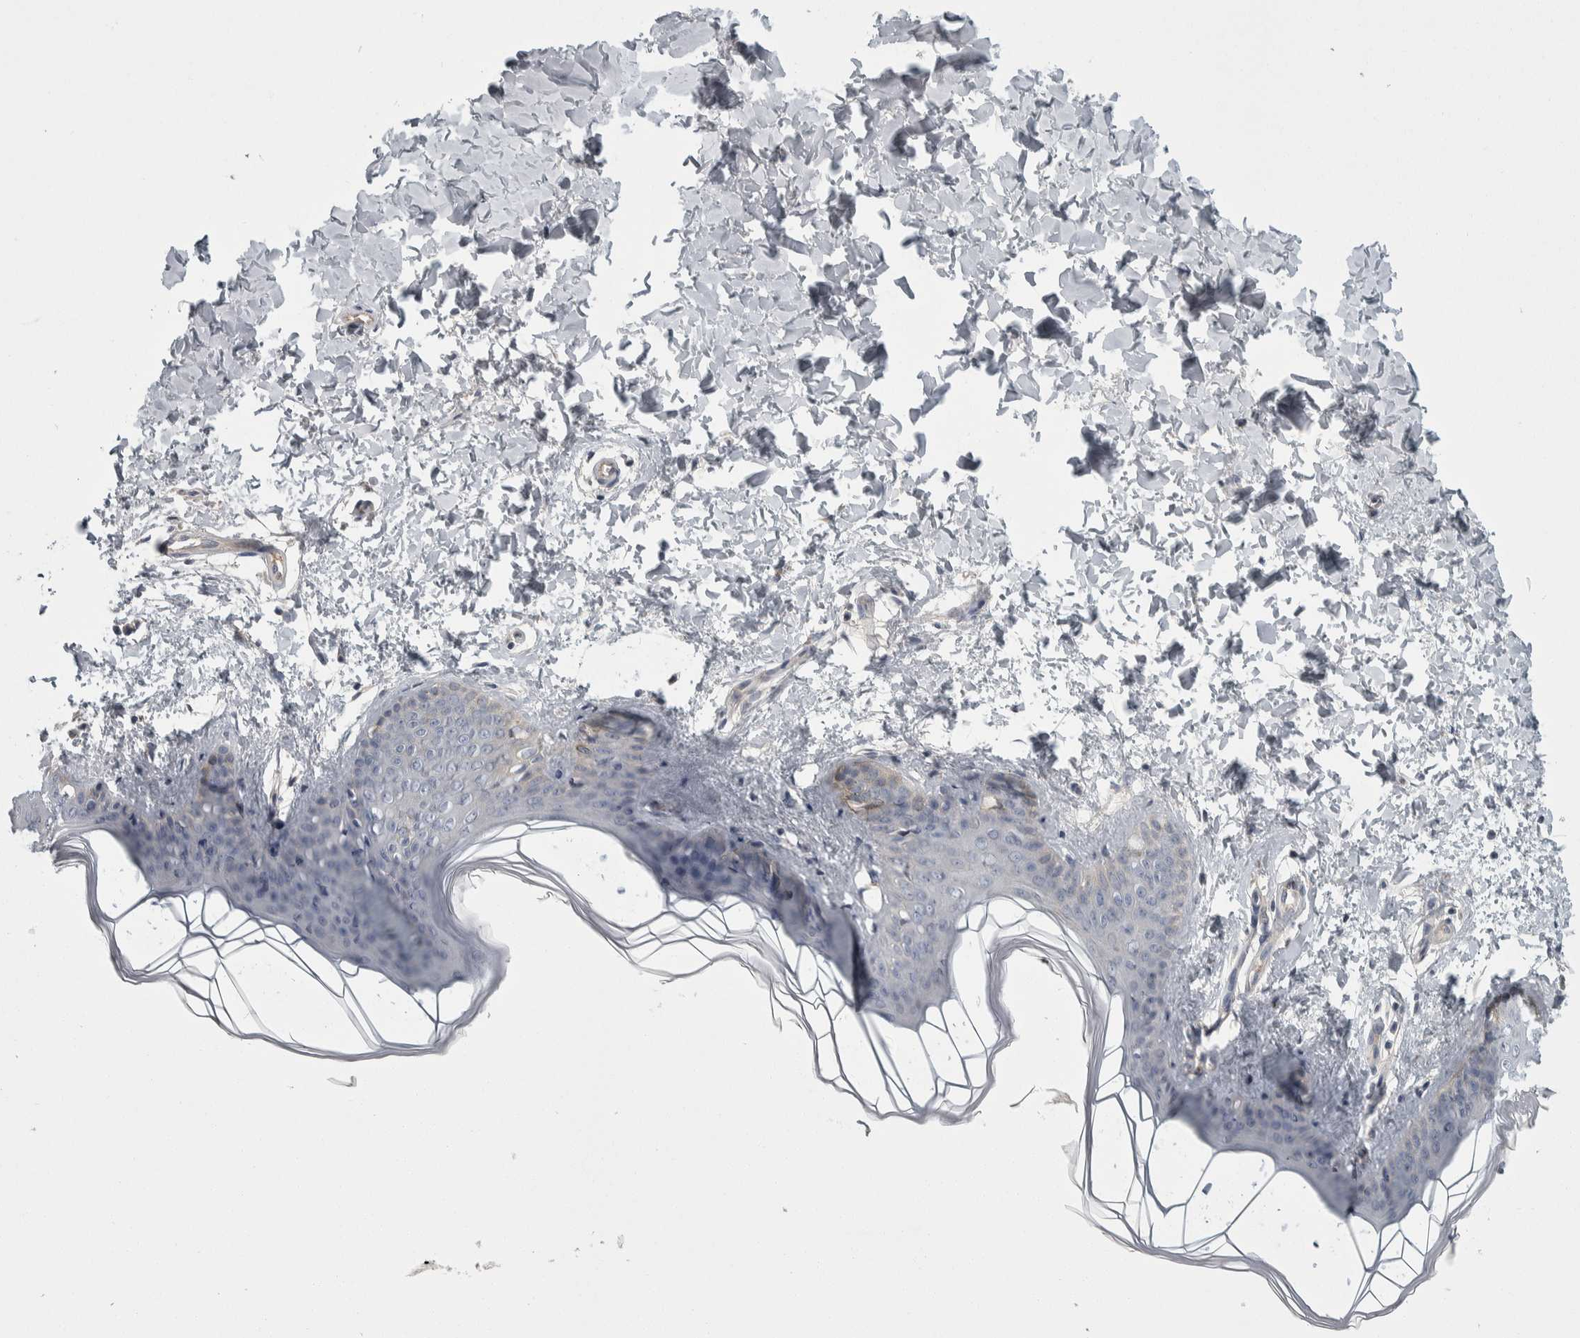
{"staining": {"intensity": "negative", "quantity": "none", "location": "none"}, "tissue": "skin", "cell_type": "Fibroblasts", "image_type": "normal", "snomed": [{"axis": "morphology", "description": "Normal tissue, NOS"}, {"axis": "topography", "description": "Skin"}], "caption": "Immunohistochemical staining of normal human skin displays no significant expression in fibroblasts.", "gene": "KCNJ3", "patient": {"sex": "female", "age": 17}}